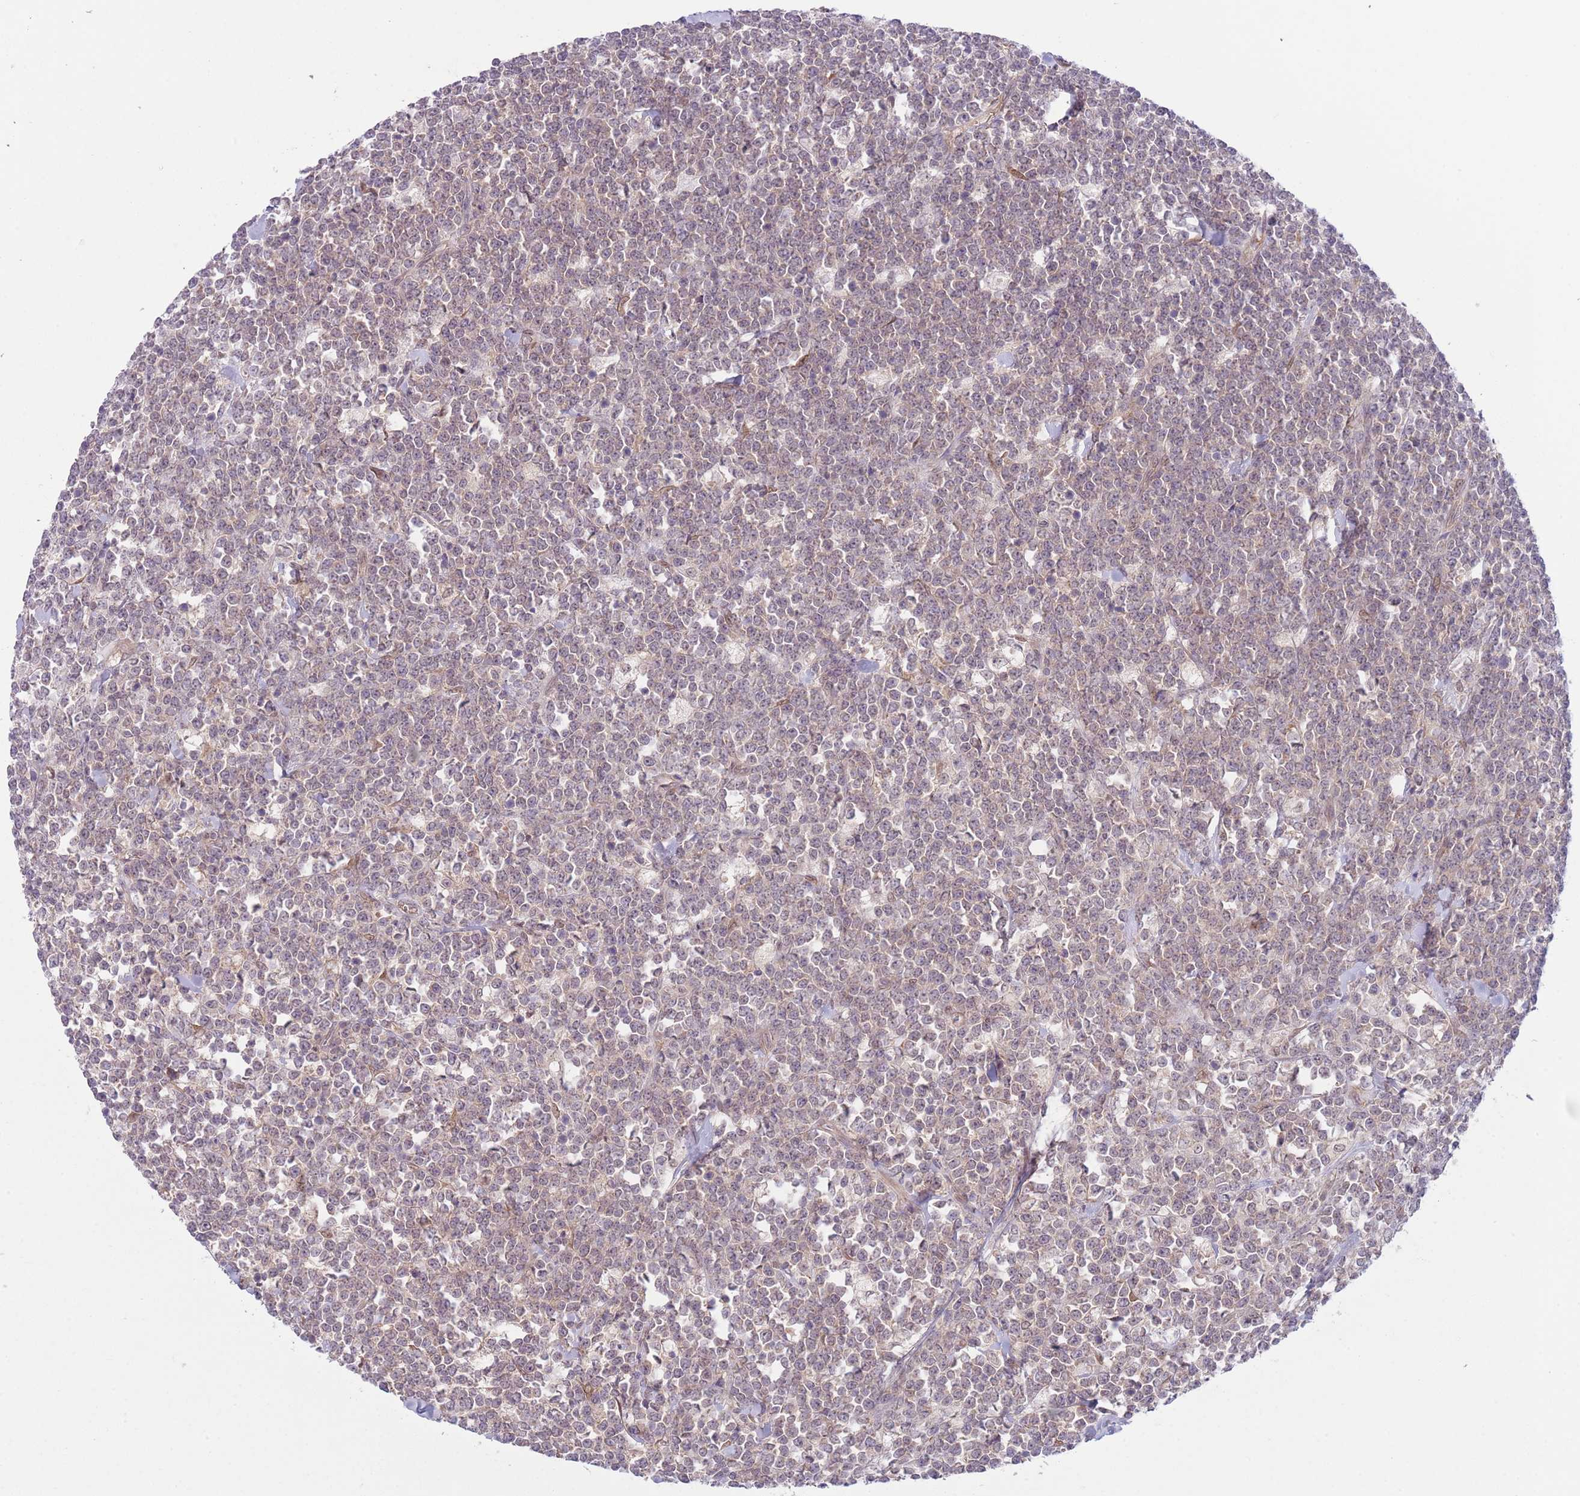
{"staining": {"intensity": "weak", "quantity": "25%-75%", "location": "cytoplasmic/membranous"}, "tissue": "lymphoma", "cell_type": "Tumor cells", "image_type": "cancer", "snomed": [{"axis": "morphology", "description": "Malignant lymphoma, non-Hodgkin's type, High grade"}, {"axis": "topography", "description": "Small intestine"}], "caption": "Tumor cells reveal low levels of weak cytoplasmic/membranous expression in about 25%-75% of cells in human high-grade malignant lymphoma, non-Hodgkin's type.", "gene": "COPE", "patient": {"sex": "male", "age": 8}}